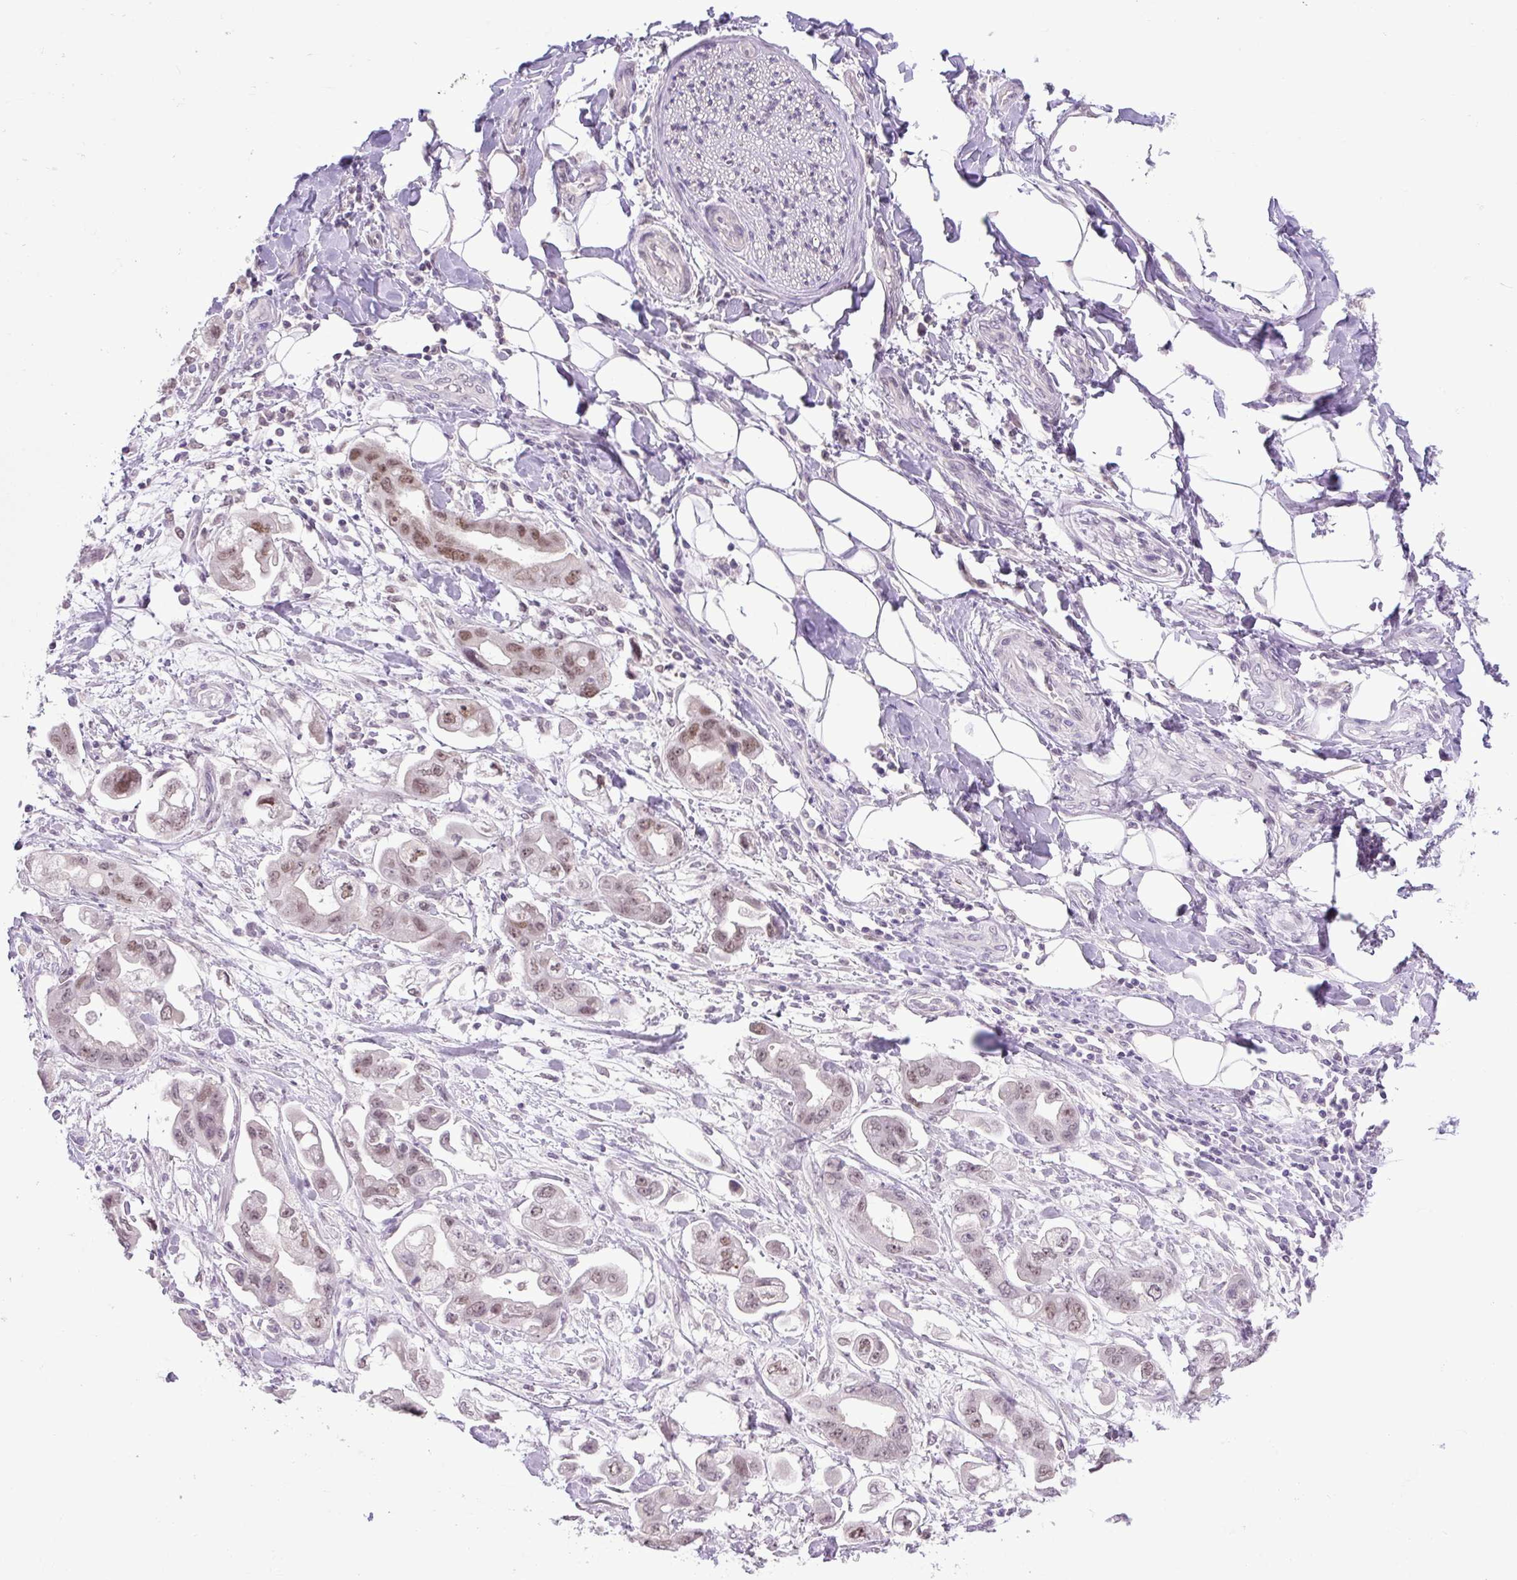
{"staining": {"intensity": "moderate", "quantity": ">75%", "location": "nuclear"}, "tissue": "stomach cancer", "cell_type": "Tumor cells", "image_type": "cancer", "snomed": [{"axis": "morphology", "description": "Adenocarcinoma, NOS"}, {"axis": "topography", "description": "Stomach"}], "caption": "A histopathology image of human adenocarcinoma (stomach) stained for a protein displays moderate nuclear brown staining in tumor cells.", "gene": "KPNA1", "patient": {"sex": "male", "age": 62}}